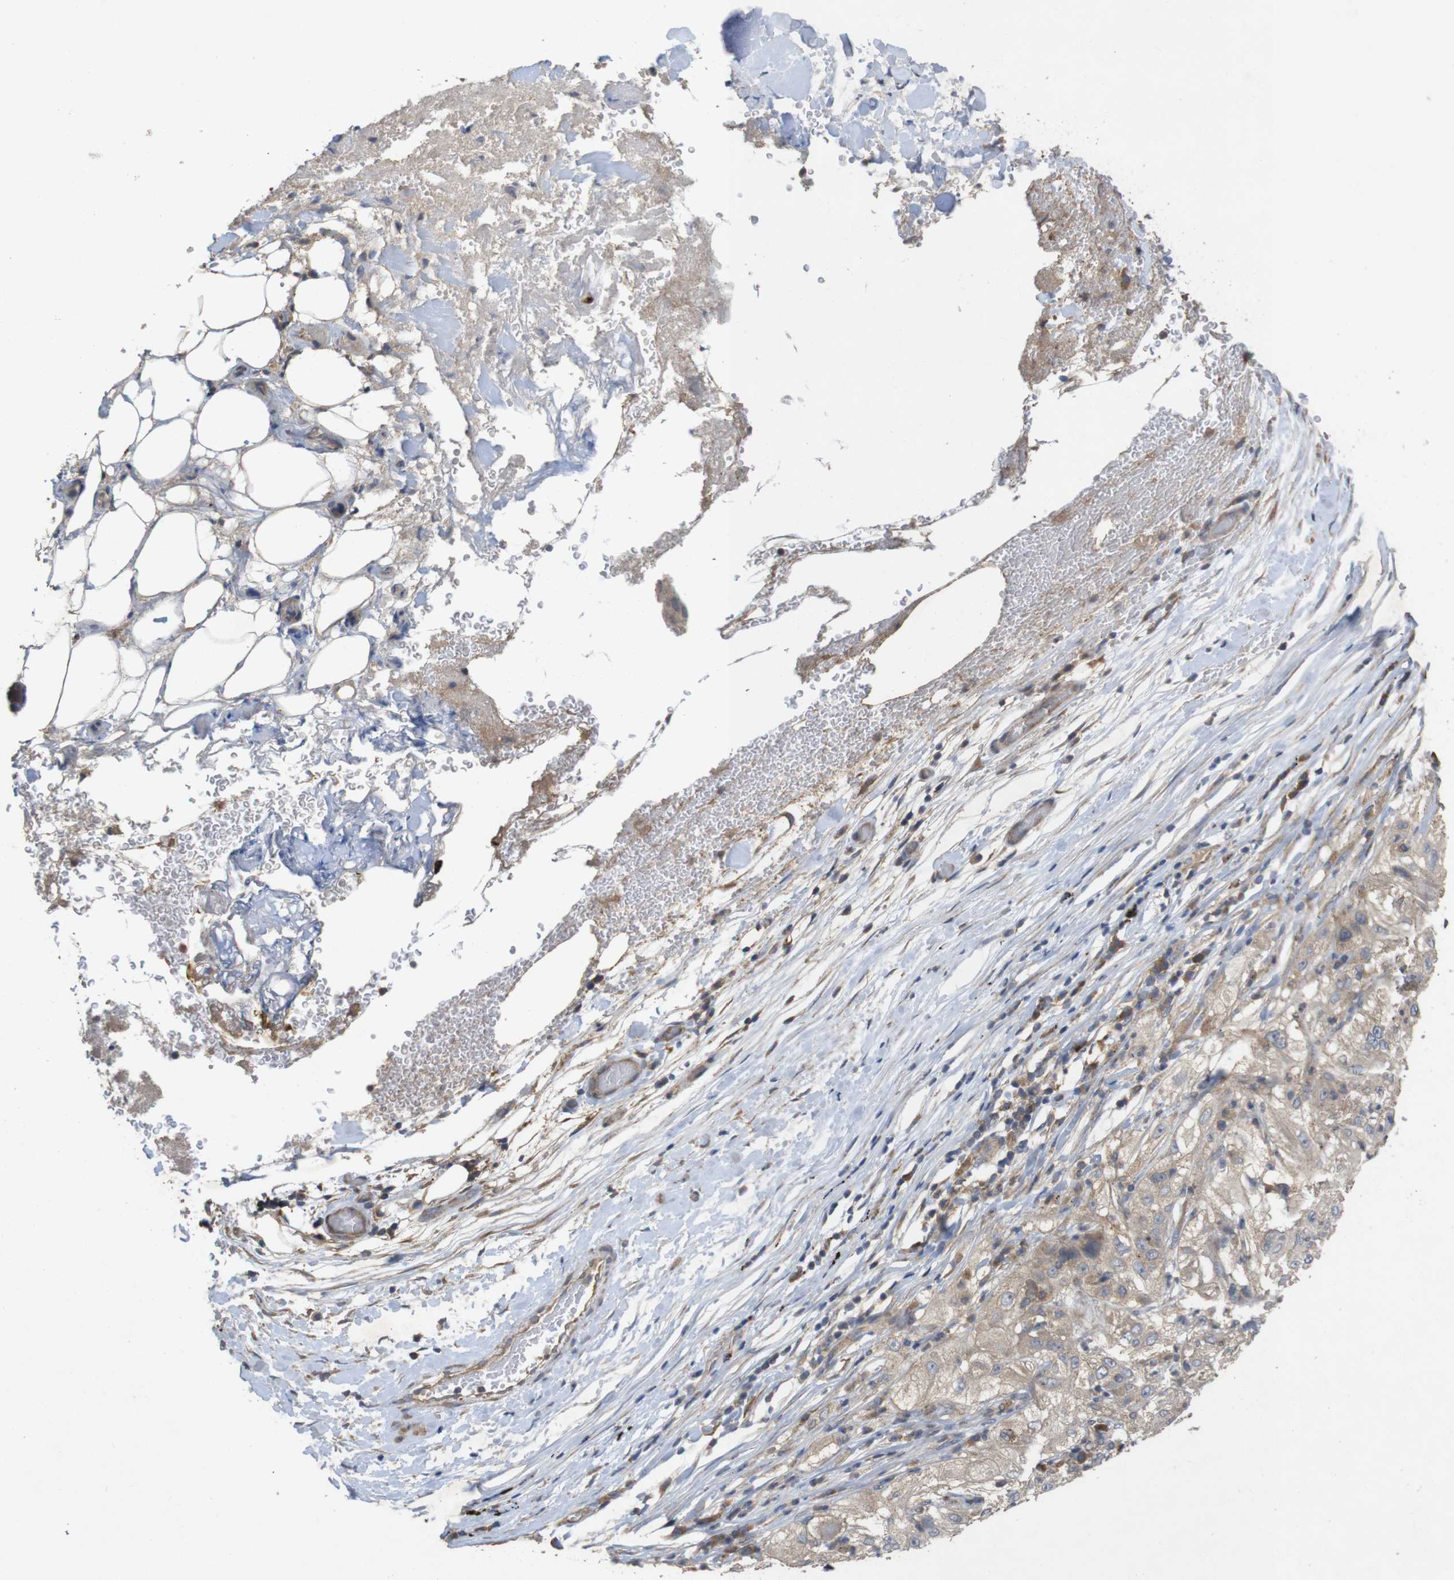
{"staining": {"intensity": "weak", "quantity": ">75%", "location": "cytoplasmic/membranous"}, "tissue": "lung cancer", "cell_type": "Tumor cells", "image_type": "cancer", "snomed": [{"axis": "morphology", "description": "Inflammation, NOS"}, {"axis": "morphology", "description": "Squamous cell carcinoma, NOS"}, {"axis": "topography", "description": "Lymph node"}, {"axis": "topography", "description": "Soft tissue"}, {"axis": "topography", "description": "Lung"}], "caption": "This is a histology image of IHC staining of squamous cell carcinoma (lung), which shows weak positivity in the cytoplasmic/membranous of tumor cells.", "gene": "KCNS3", "patient": {"sex": "male", "age": 66}}